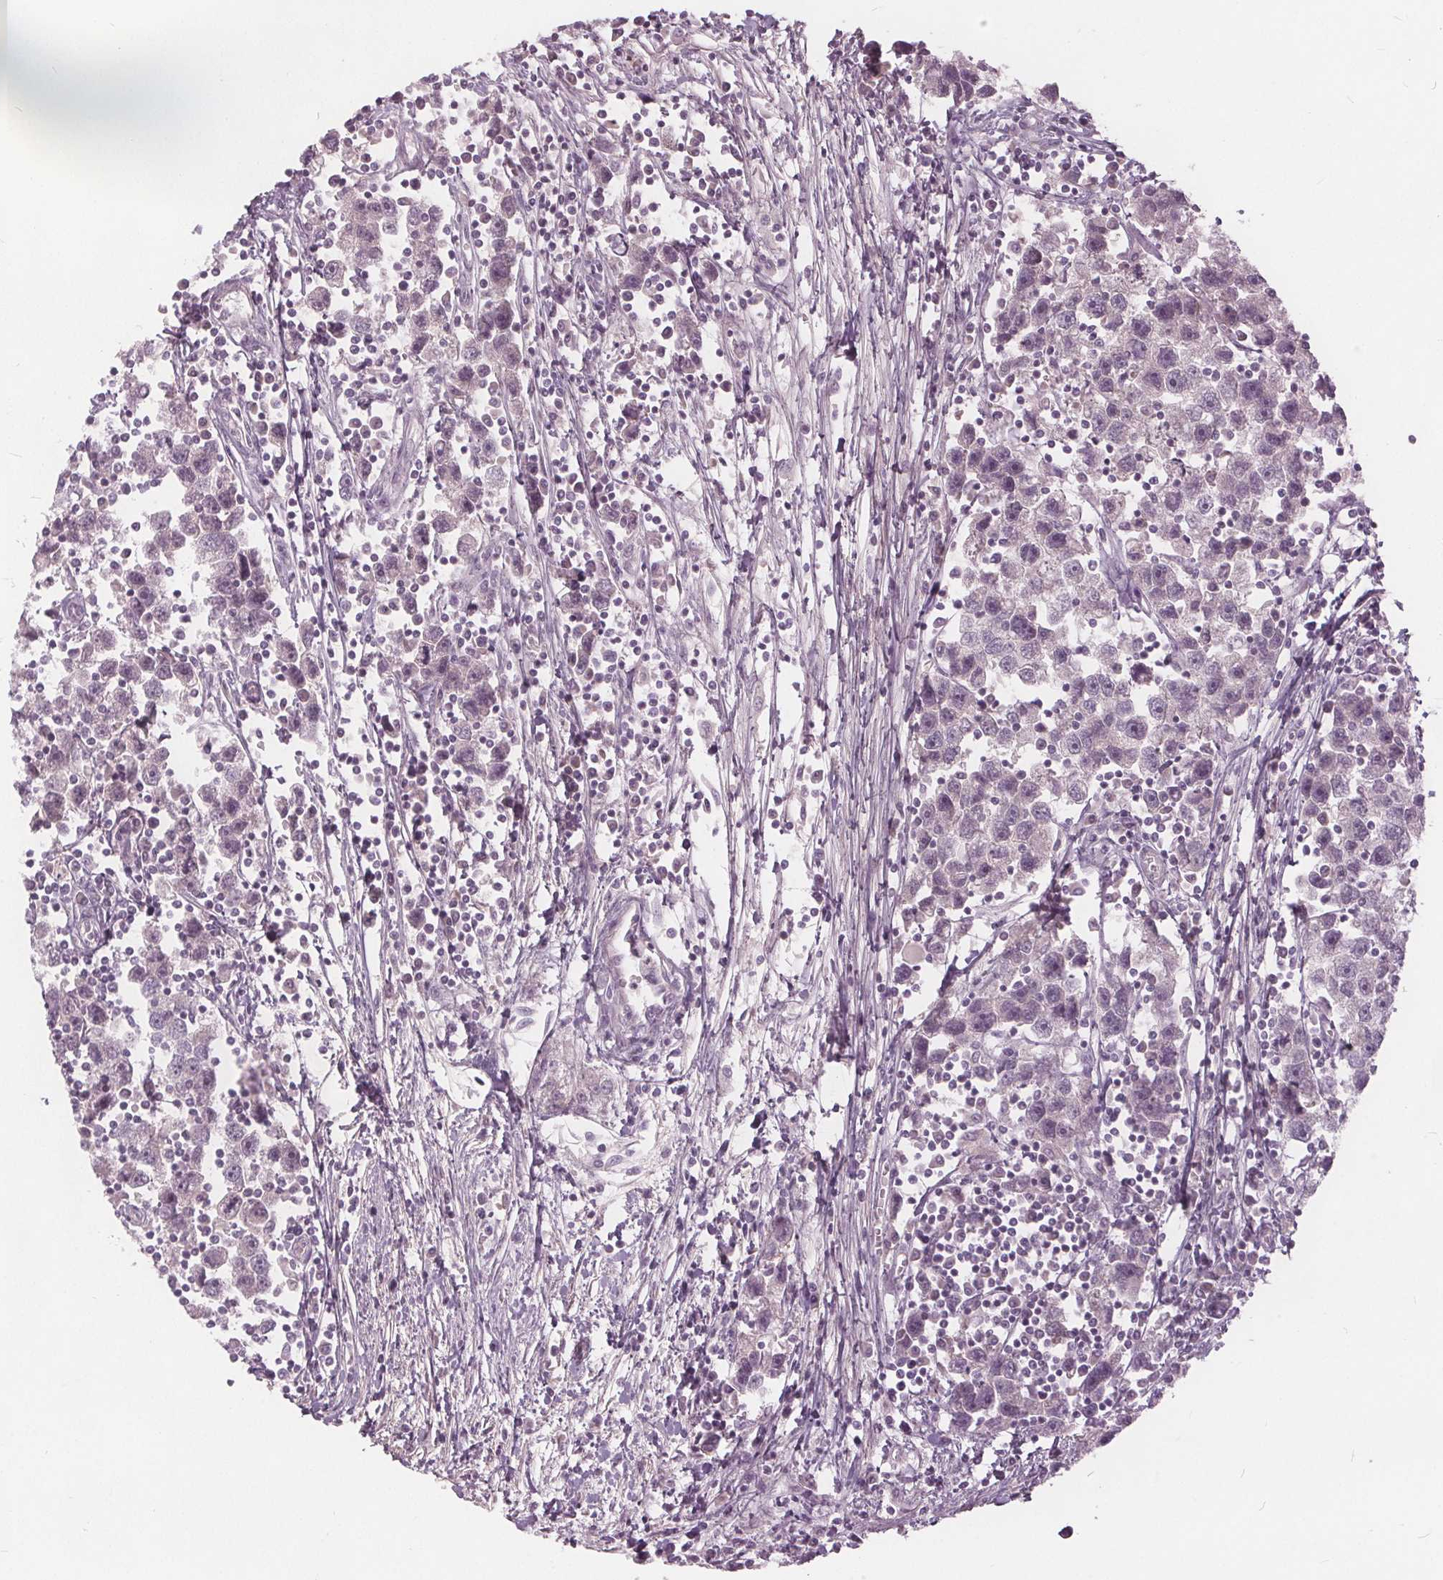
{"staining": {"intensity": "negative", "quantity": "none", "location": "none"}, "tissue": "testis cancer", "cell_type": "Tumor cells", "image_type": "cancer", "snomed": [{"axis": "morphology", "description": "Seminoma, NOS"}, {"axis": "topography", "description": "Testis"}], "caption": "This is a image of IHC staining of testis cancer (seminoma), which shows no positivity in tumor cells.", "gene": "KLK13", "patient": {"sex": "male", "age": 30}}